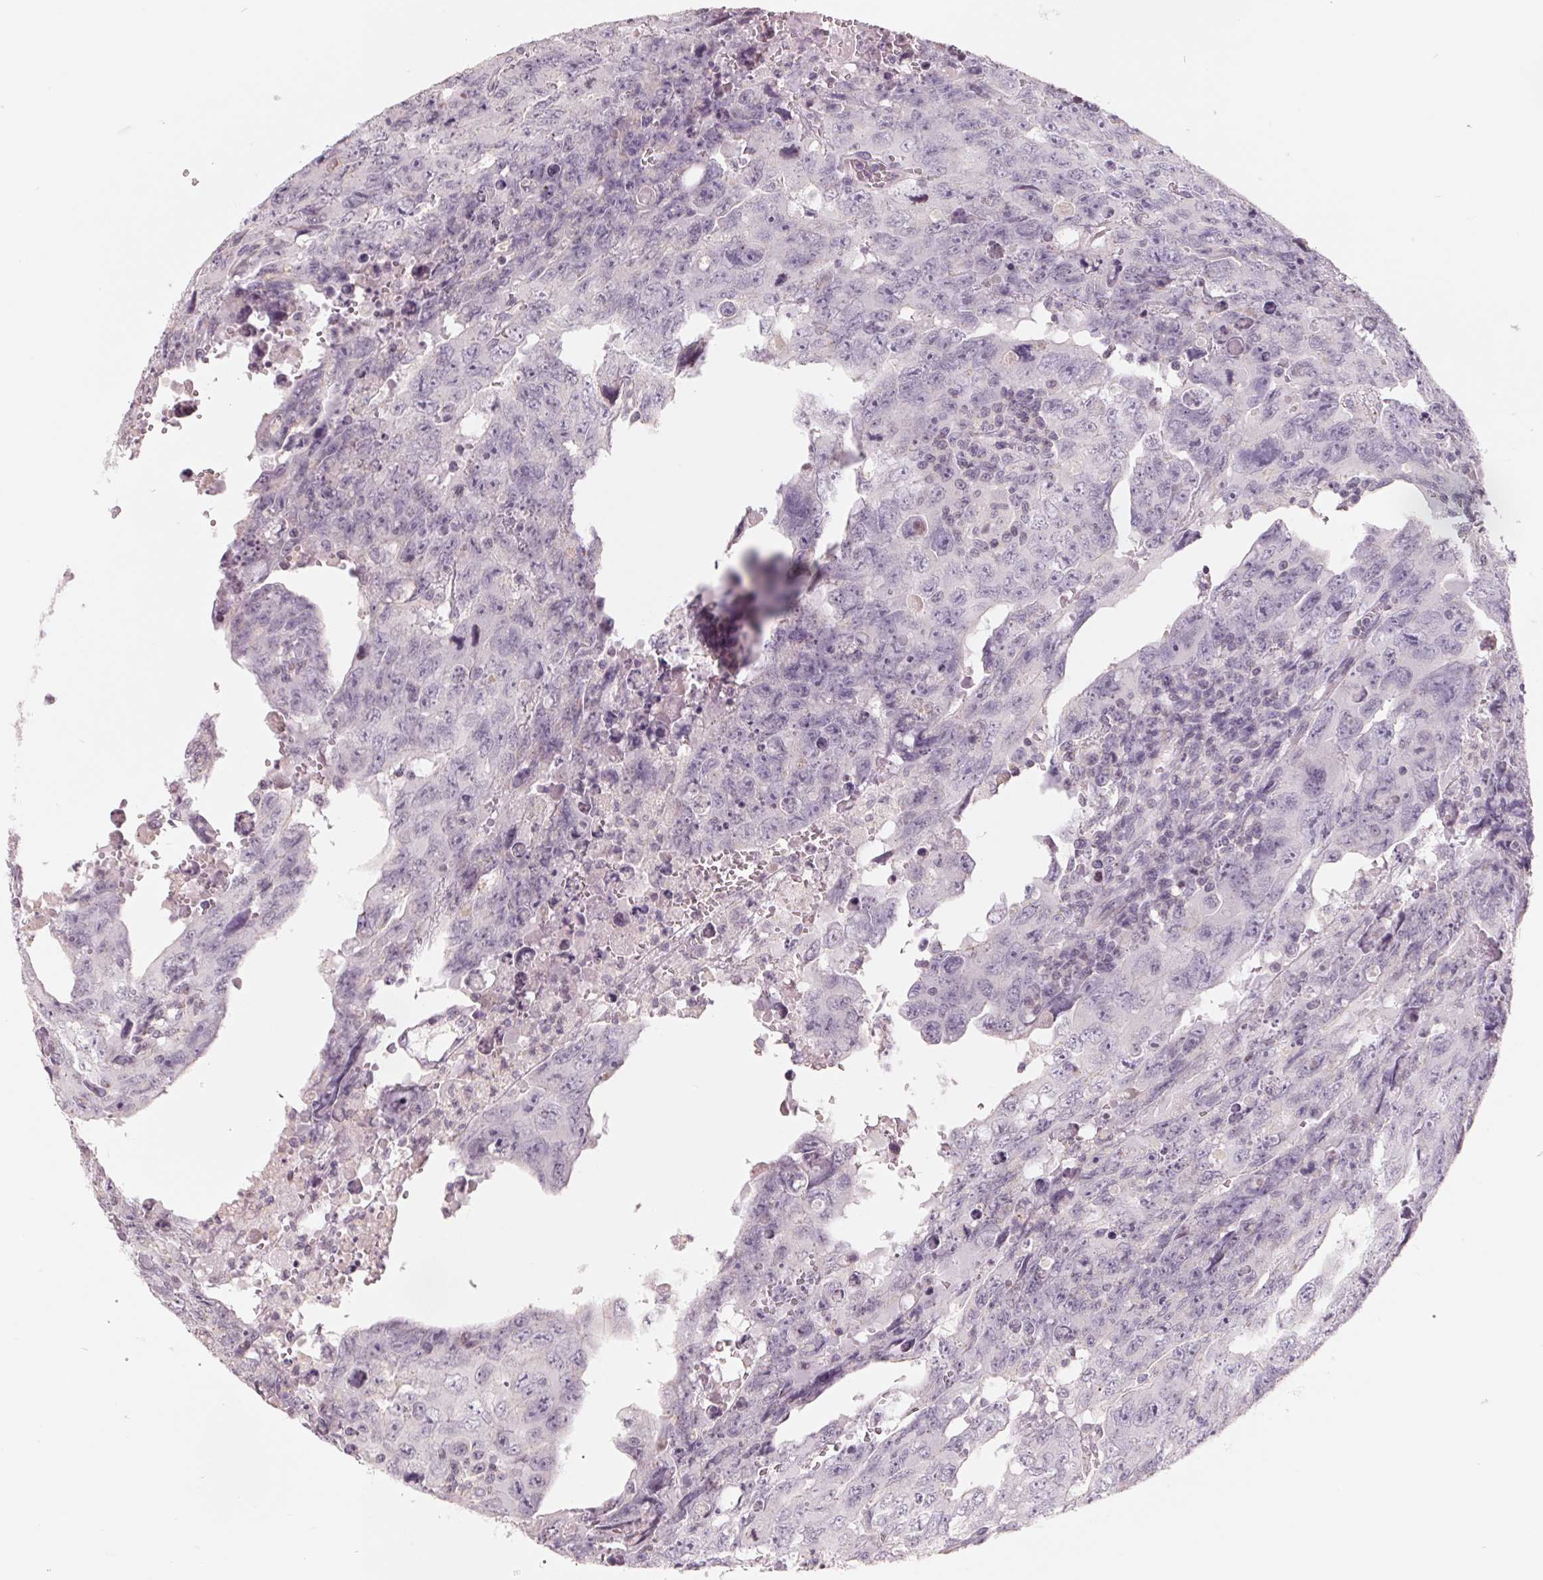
{"staining": {"intensity": "negative", "quantity": "none", "location": "none"}, "tissue": "testis cancer", "cell_type": "Tumor cells", "image_type": "cancer", "snomed": [{"axis": "morphology", "description": "Carcinoma, Embryonal, NOS"}, {"axis": "topography", "description": "Testis"}], "caption": "This micrograph is of testis embryonal carcinoma stained with immunohistochemistry to label a protein in brown with the nuclei are counter-stained blue. There is no staining in tumor cells.", "gene": "FTCD", "patient": {"sex": "male", "age": 24}}